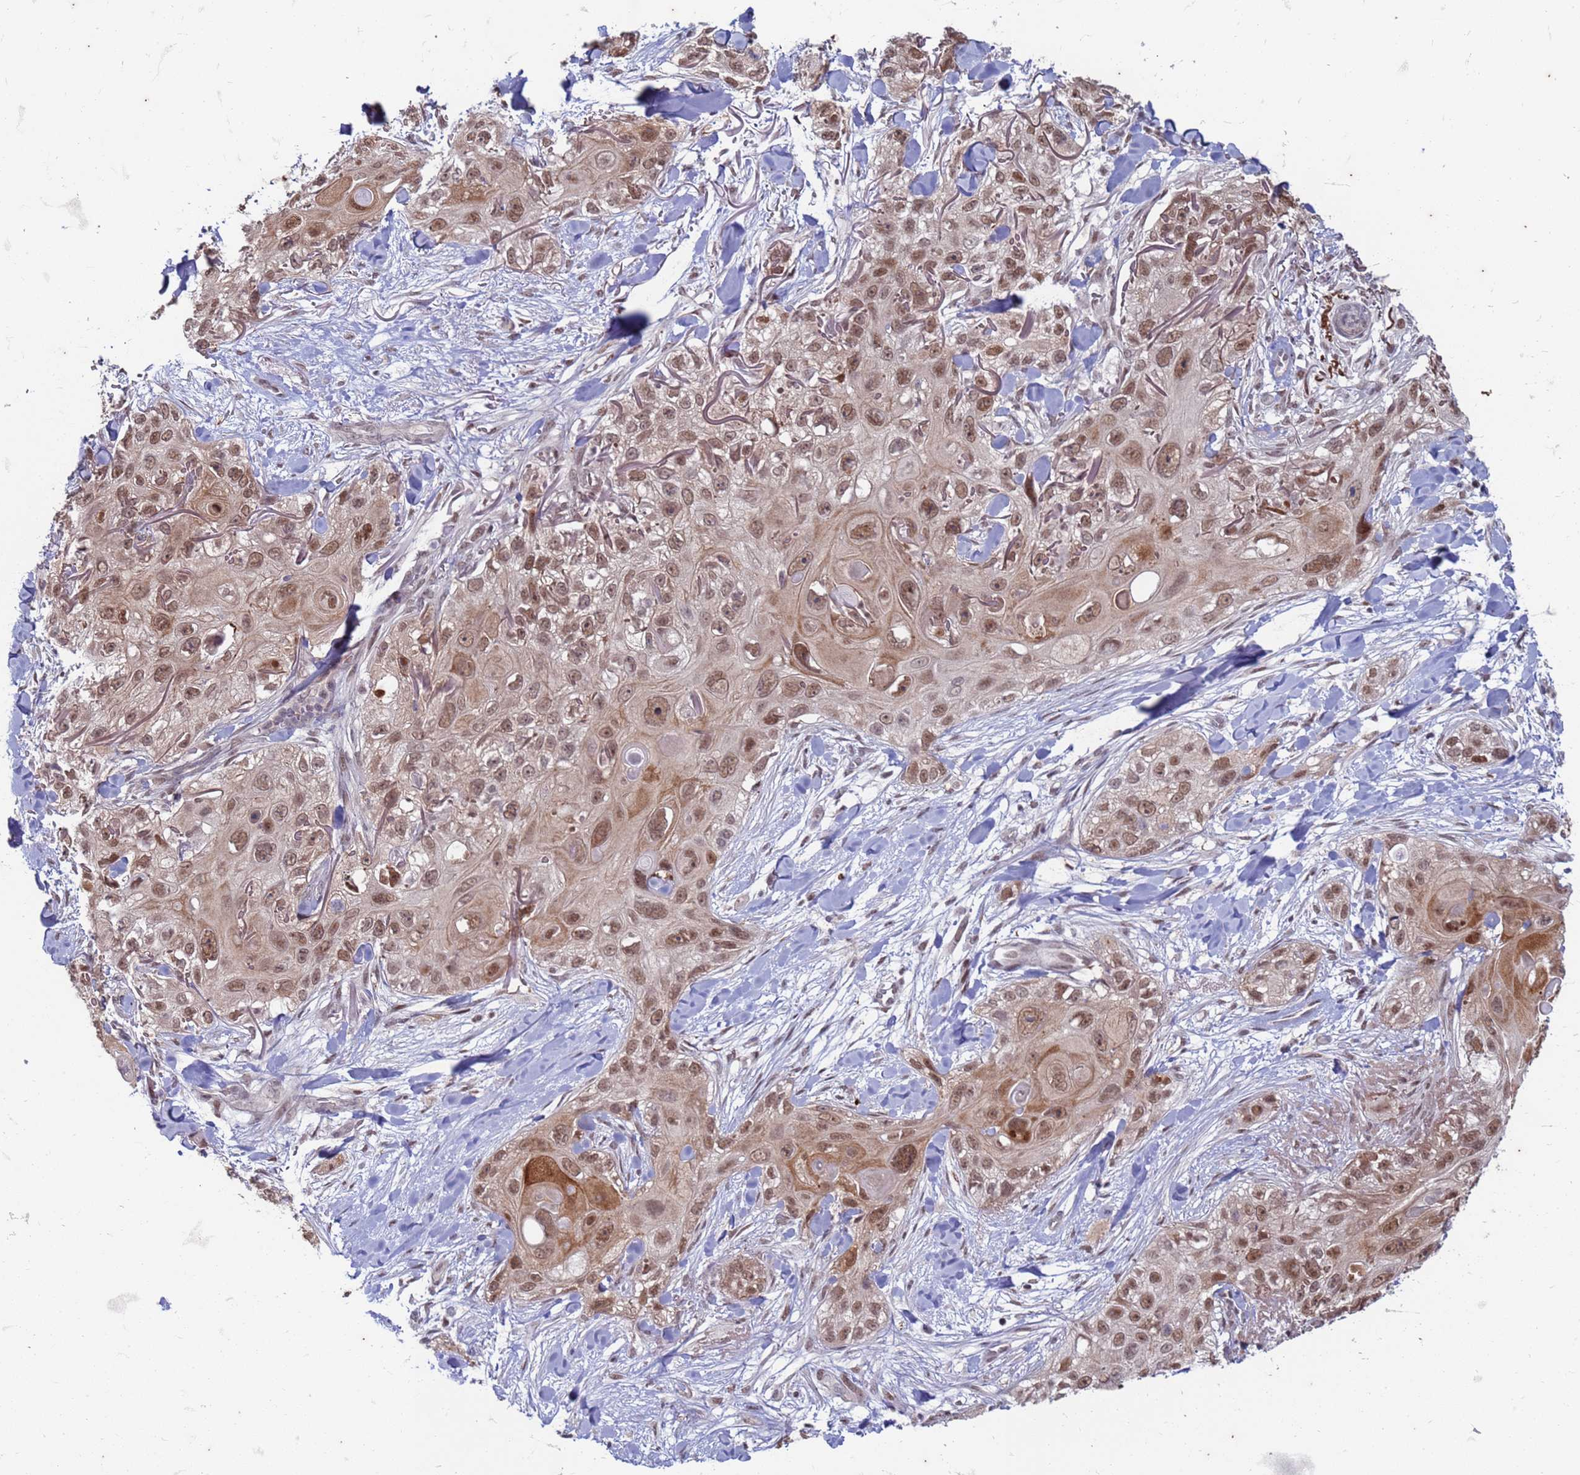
{"staining": {"intensity": "moderate", "quantity": ">75%", "location": "nuclear"}, "tissue": "skin cancer", "cell_type": "Tumor cells", "image_type": "cancer", "snomed": [{"axis": "morphology", "description": "Normal tissue, NOS"}, {"axis": "morphology", "description": "Squamous cell carcinoma, NOS"}, {"axis": "topography", "description": "Skin"}], "caption": "There is medium levels of moderate nuclear expression in tumor cells of skin squamous cell carcinoma, as demonstrated by immunohistochemical staining (brown color).", "gene": "TRMT6", "patient": {"sex": "male", "age": 72}}